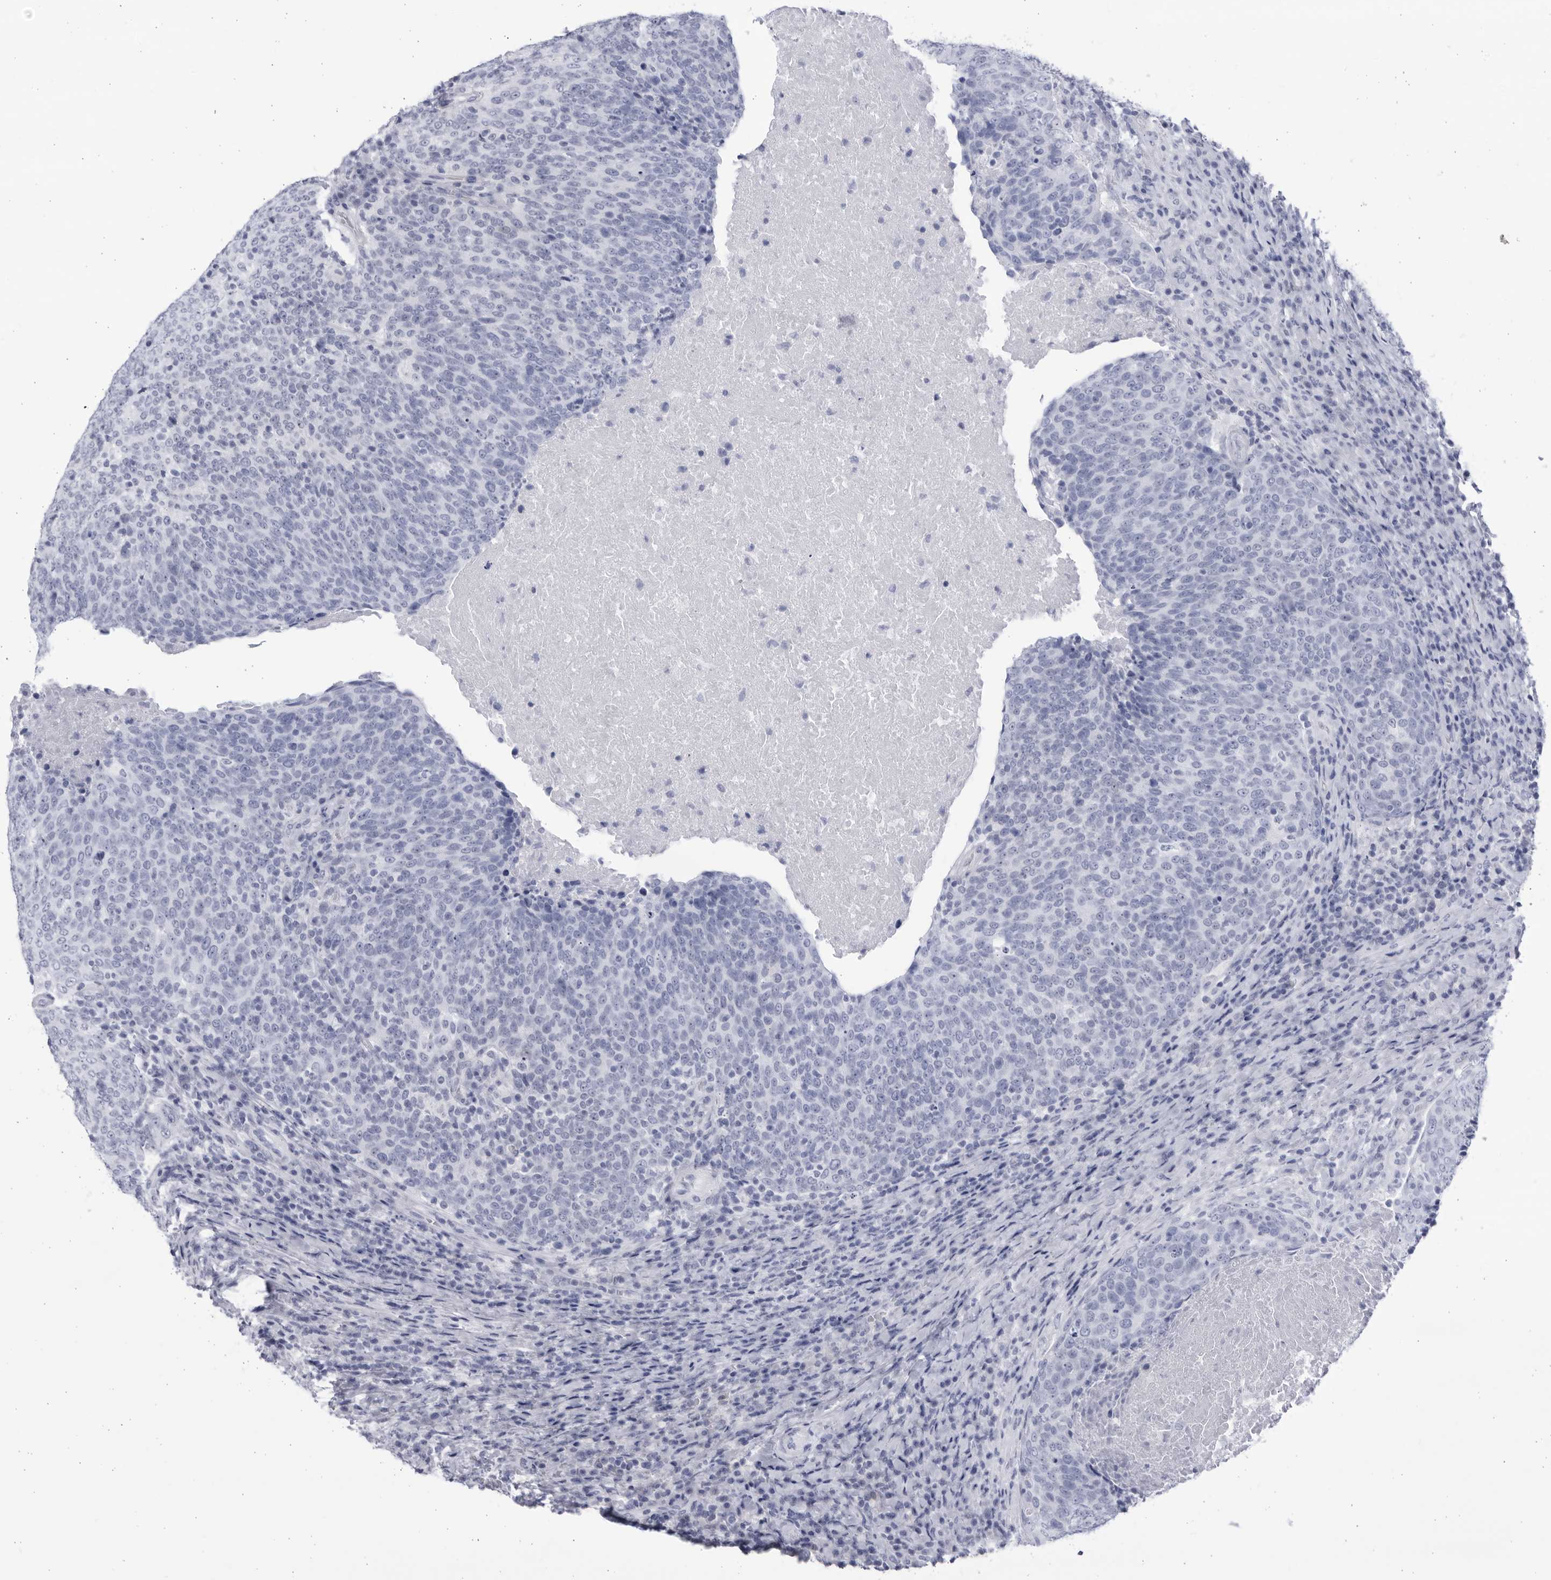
{"staining": {"intensity": "negative", "quantity": "none", "location": "none"}, "tissue": "head and neck cancer", "cell_type": "Tumor cells", "image_type": "cancer", "snomed": [{"axis": "morphology", "description": "Squamous cell carcinoma, NOS"}, {"axis": "morphology", "description": "Squamous cell carcinoma, metastatic, NOS"}, {"axis": "topography", "description": "Lymph node"}, {"axis": "topography", "description": "Head-Neck"}], "caption": "Tumor cells show no significant protein staining in head and neck squamous cell carcinoma.", "gene": "CCDC181", "patient": {"sex": "male", "age": 62}}